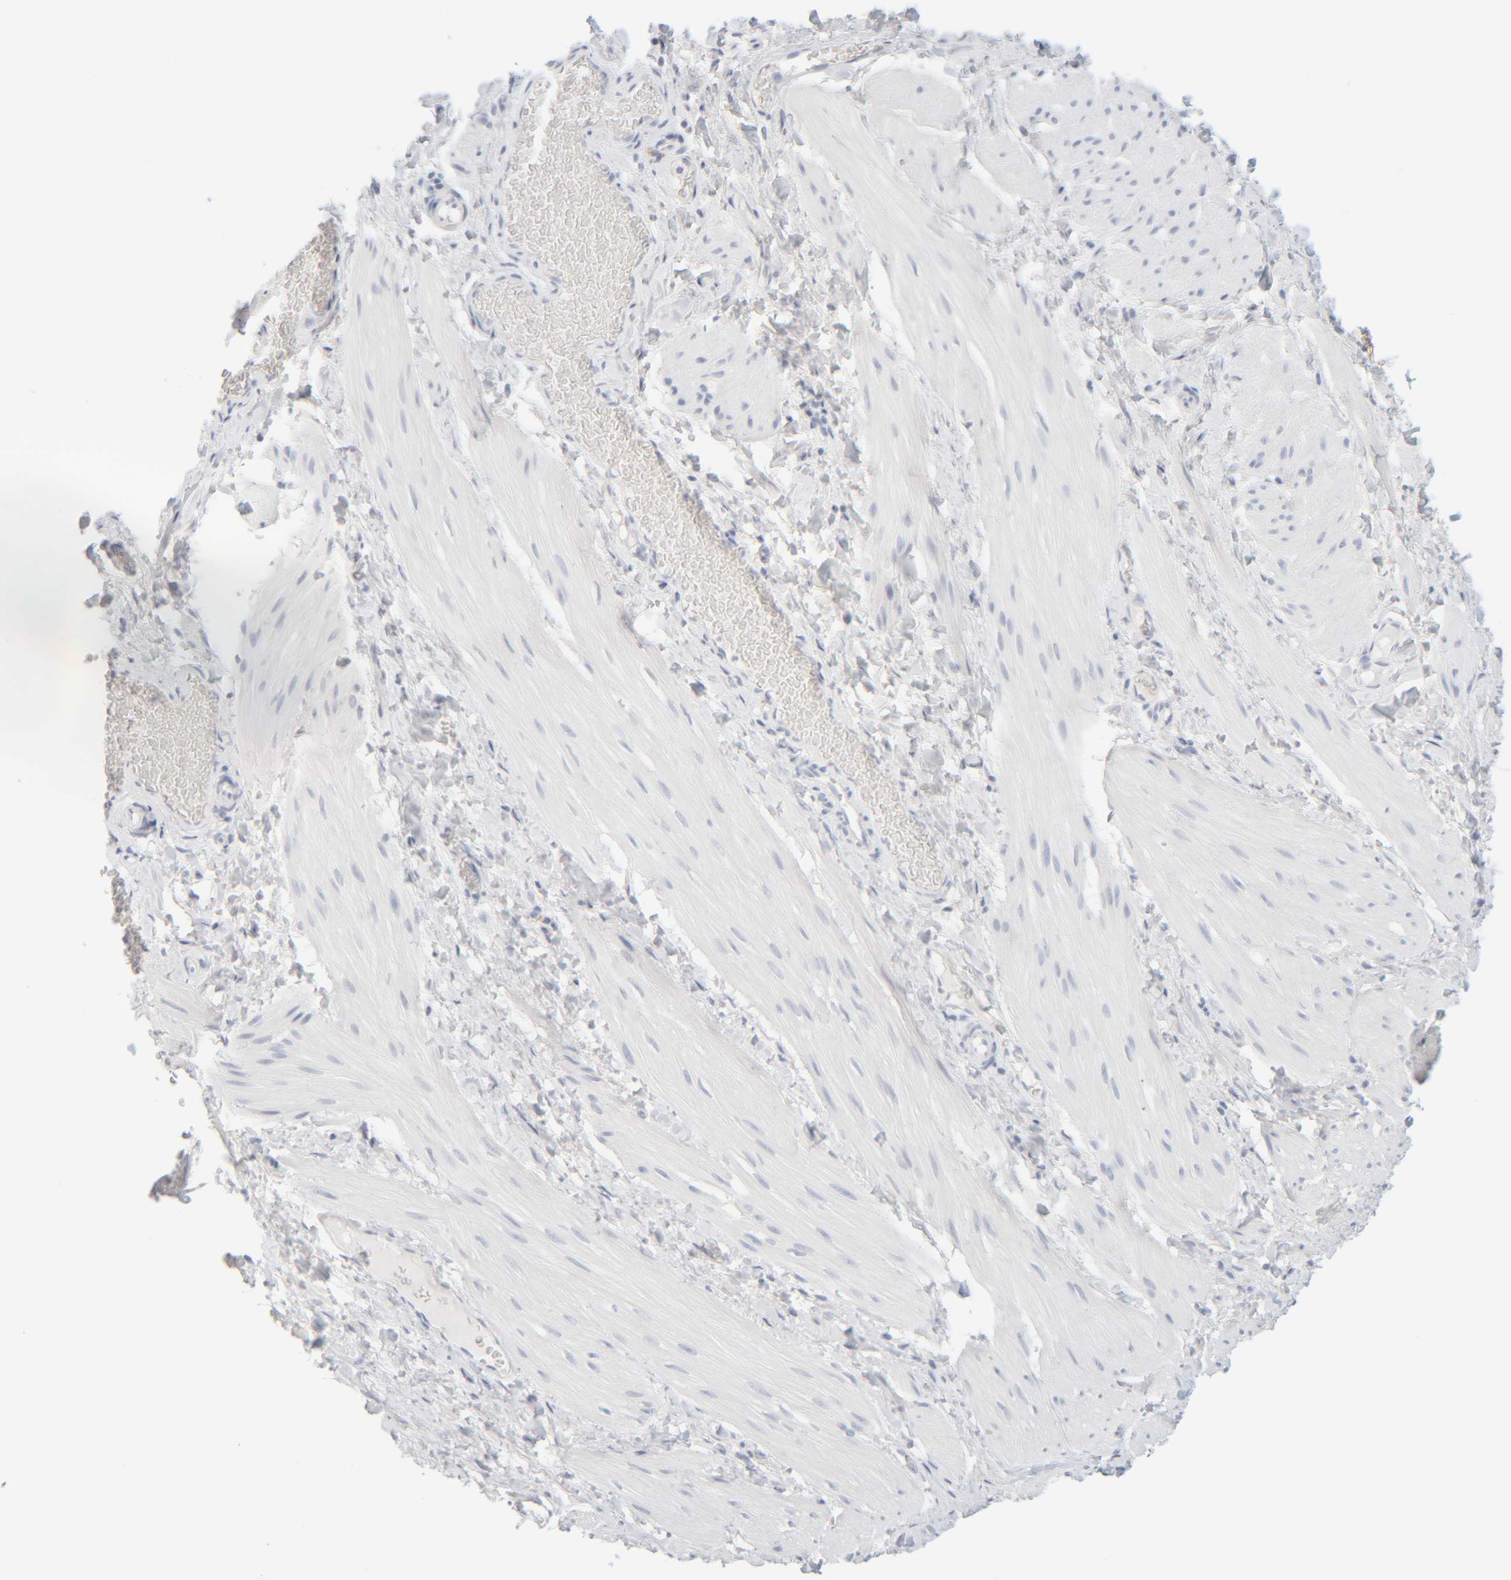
{"staining": {"intensity": "negative", "quantity": "none", "location": "none"}, "tissue": "smooth muscle", "cell_type": "Smooth muscle cells", "image_type": "normal", "snomed": [{"axis": "morphology", "description": "Normal tissue, NOS"}, {"axis": "topography", "description": "Smooth muscle"}], "caption": "Protein analysis of benign smooth muscle reveals no significant positivity in smooth muscle cells.", "gene": "RIDA", "patient": {"sex": "male", "age": 16}}